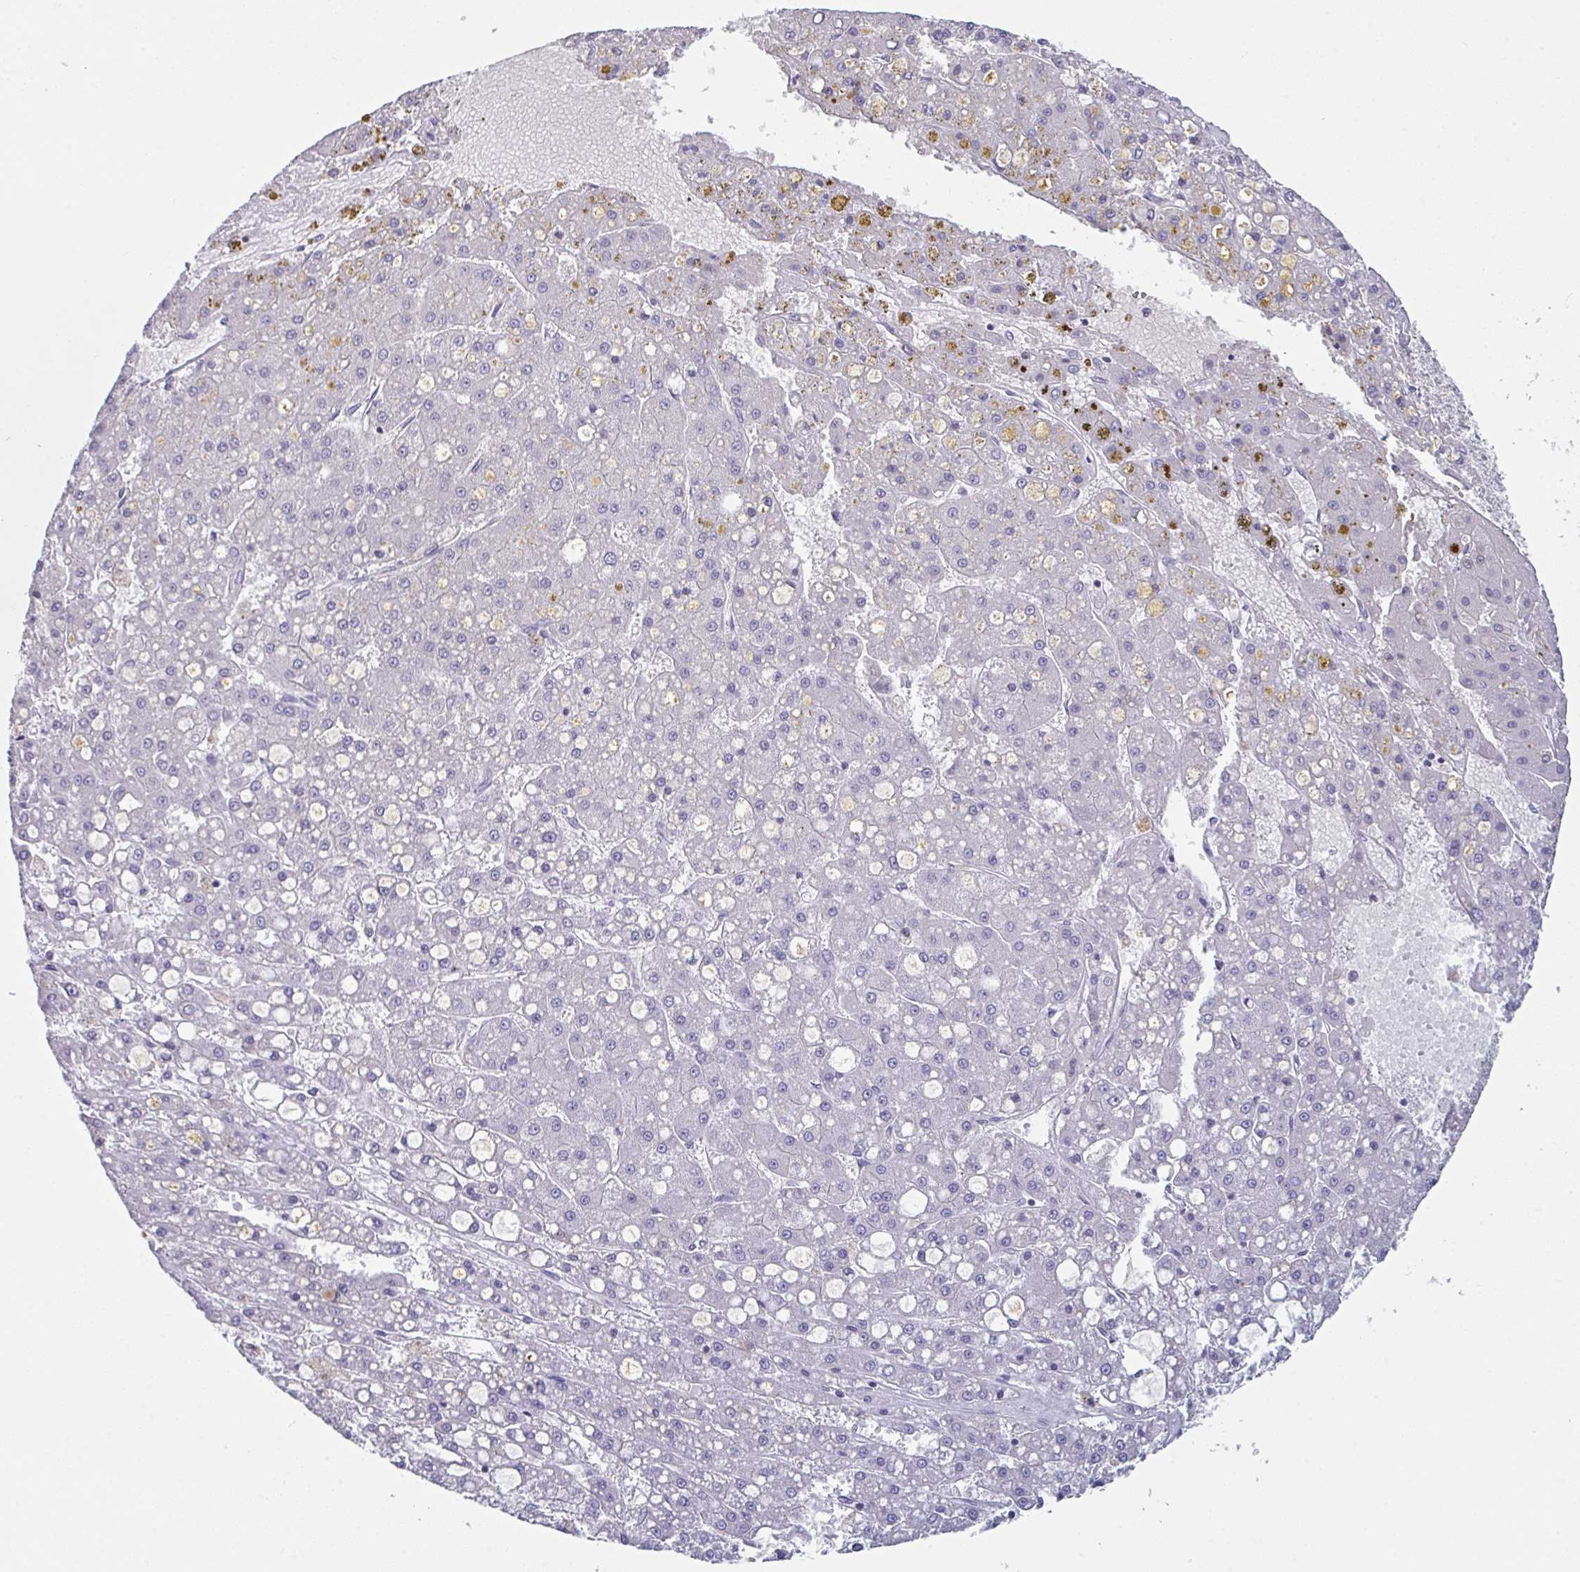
{"staining": {"intensity": "negative", "quantity": "none", "location": "none"}, "tissue": "liver cancer", "cell_type": "Tumor cells", "image_type": "cancer", "snomed": [{"axis": "morphology", "description": "Carcinoma, Hepatocellular, NOS"}, {"axis": "topography", "description": "Liver"}], "caption": "Tumor cells show no significant expression in liver hepatocellular carcinoma.", "gene": "DISP2", "patient": {"sex": "male", "age": 67}}